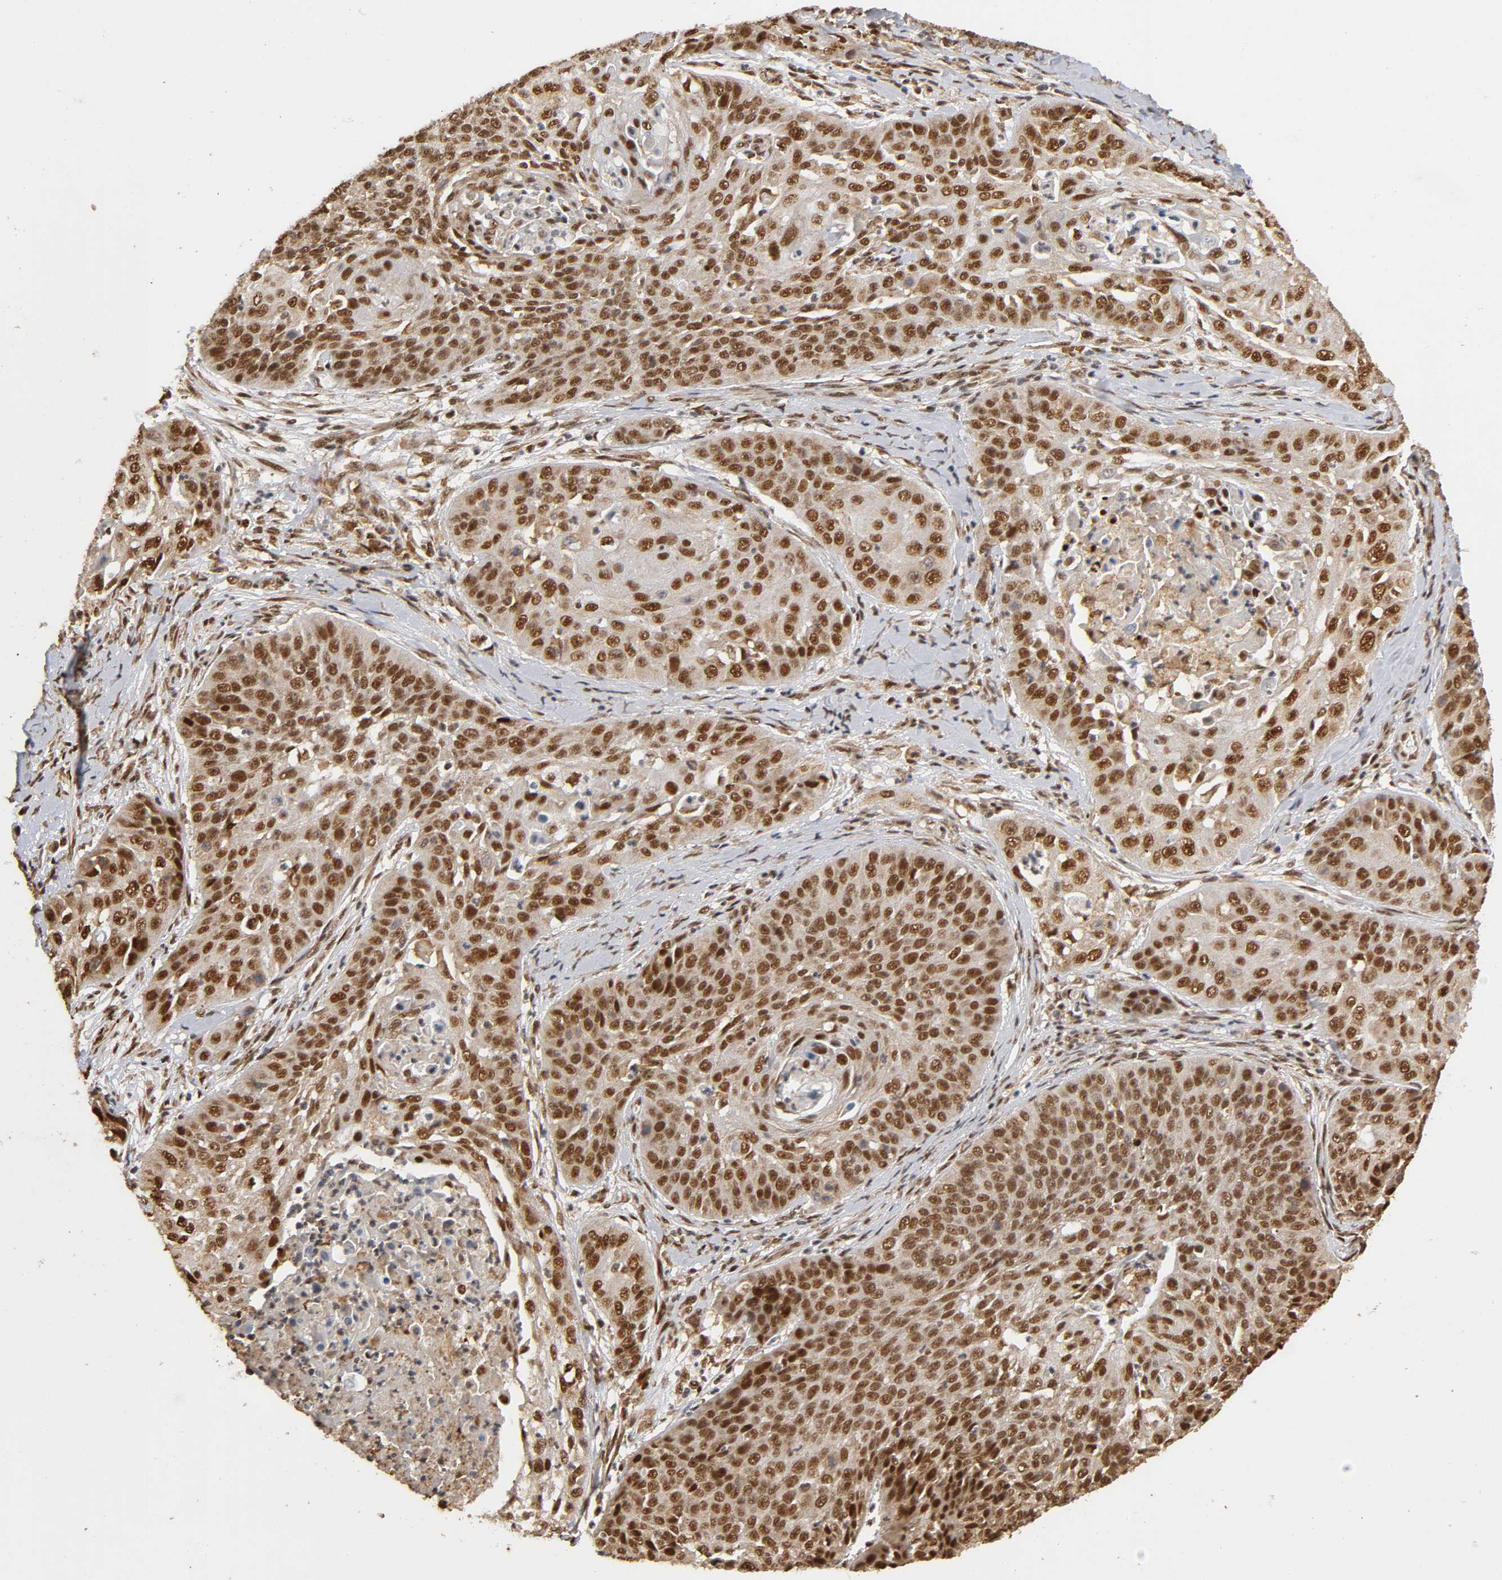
{"staining": {"intensity": "strong", "quantity": ">75%", "location": "cytoplasmic/membranous,nuclear"}, "tissue": "cervical cancer", "cell_type": "Tumor cells", "image_type": "cancer", "snomed": [{"axis": "morphology", "description": "Squamous cell carcinoma, NOS"}, {"axis": "topography", "description": "Cervix"}], "caption": "This image shows cervical cancer (squamous cell carcinoma) stained with immunohistochemistry to label a protein in brown. The cytoplasmic/membranous and nuclear of tumor cells show strong positivity for the protein. Nuclei are counter-stained blue.", "gene": "RNF122", "patient": {"sex": "female", "age": 64}}